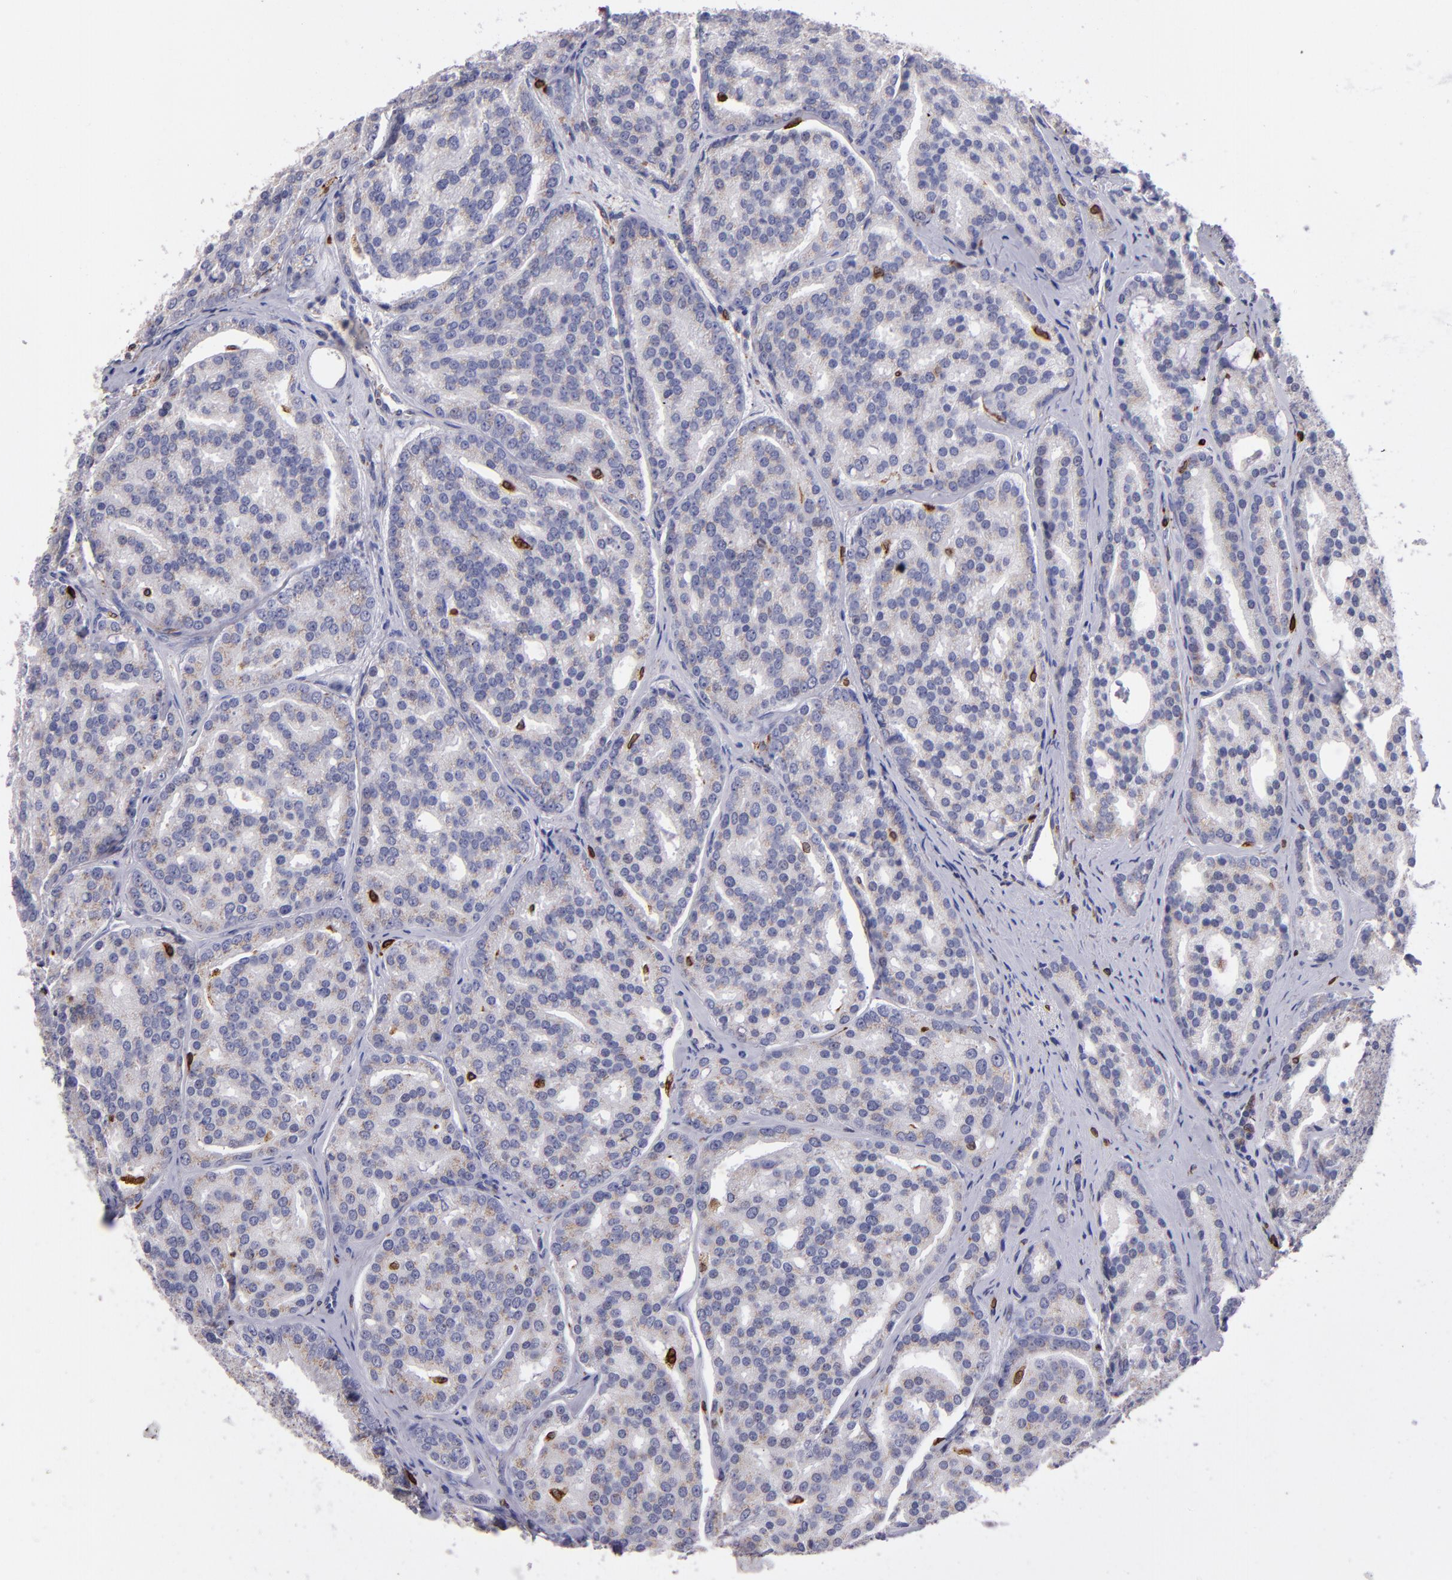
{"staining": {"intensity": "weak", "quantity": "<25%", "location": "cytoplasmic/membranous"}, "tissue": "prostate cancer", "cell_type": "Tumor cells", "image_type": "cancer", "snomed": [{"axis": "morphology", "description": "Adenocarcinoma, High grade"}, {"axis": "topography", "description": "Prostate"}], "caption": "DAB (3,3'-diaminobenzidine) immunohistochemical staining of prostate cancer (adenocarcinoma (high-grade)) exhibits no significant staining in tumor cells.", "gene": "PTGS1", "patient": {"sex": "male", "age": 64}}